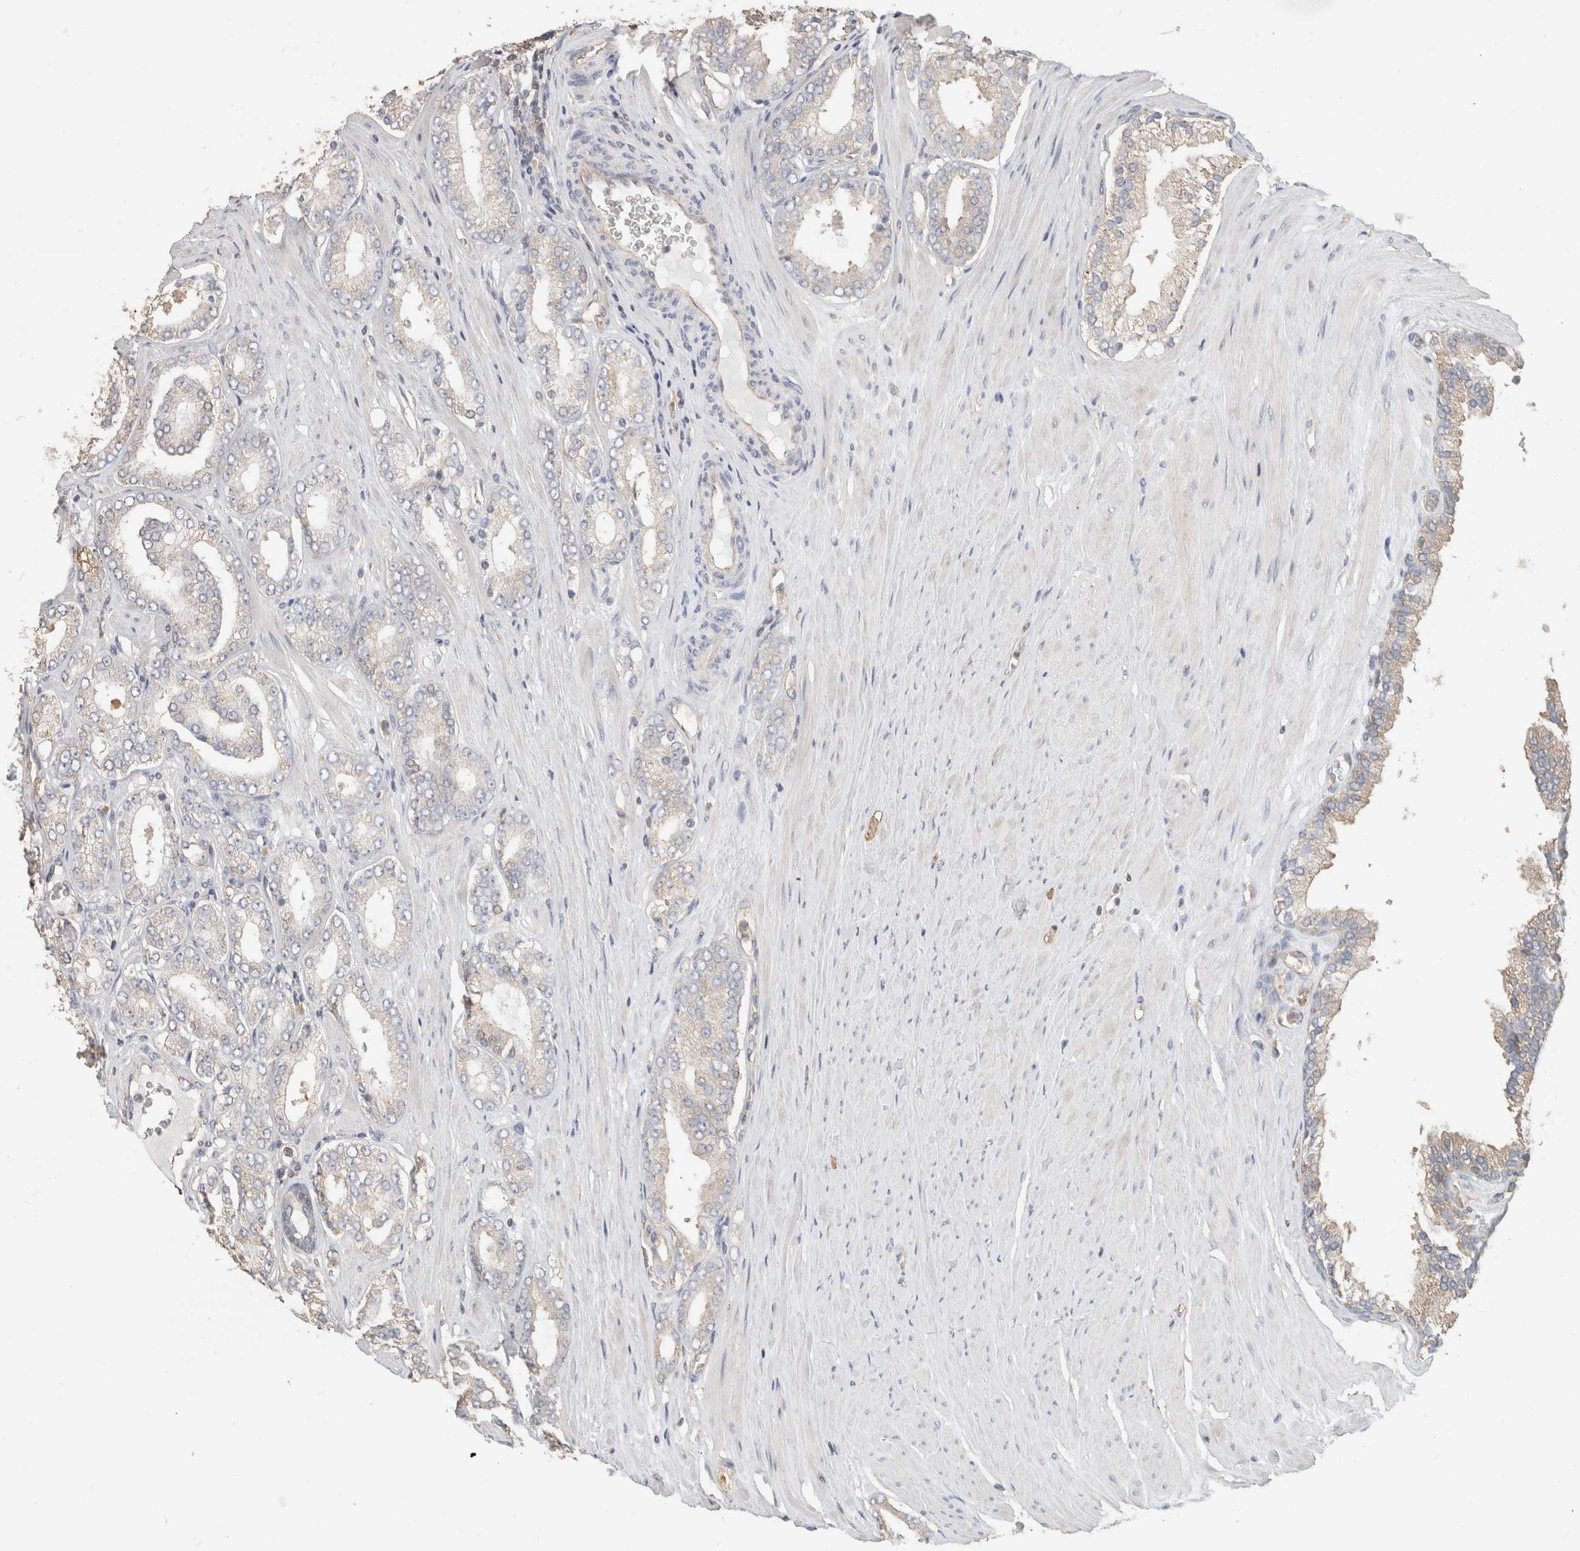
{"staining": {"intensity": "negative", "quantity": "none", "location": "none"}, "tissue": "prostate cancer", "cell_type": "Tumor cells", "image_type": "cancer", "snomed": [{"axis": "morphology", "description": "Adenocarcinoma, Low grade"}, {"axis": "topography", "description": "Prostate"}], "caption": "The histopathology image shows no significant positivity in tumor cells of prostate cancer. (DAB IHC, high magnification).", "gene": "CFAP418", "patient": {"sex": "male", "age": 62}}